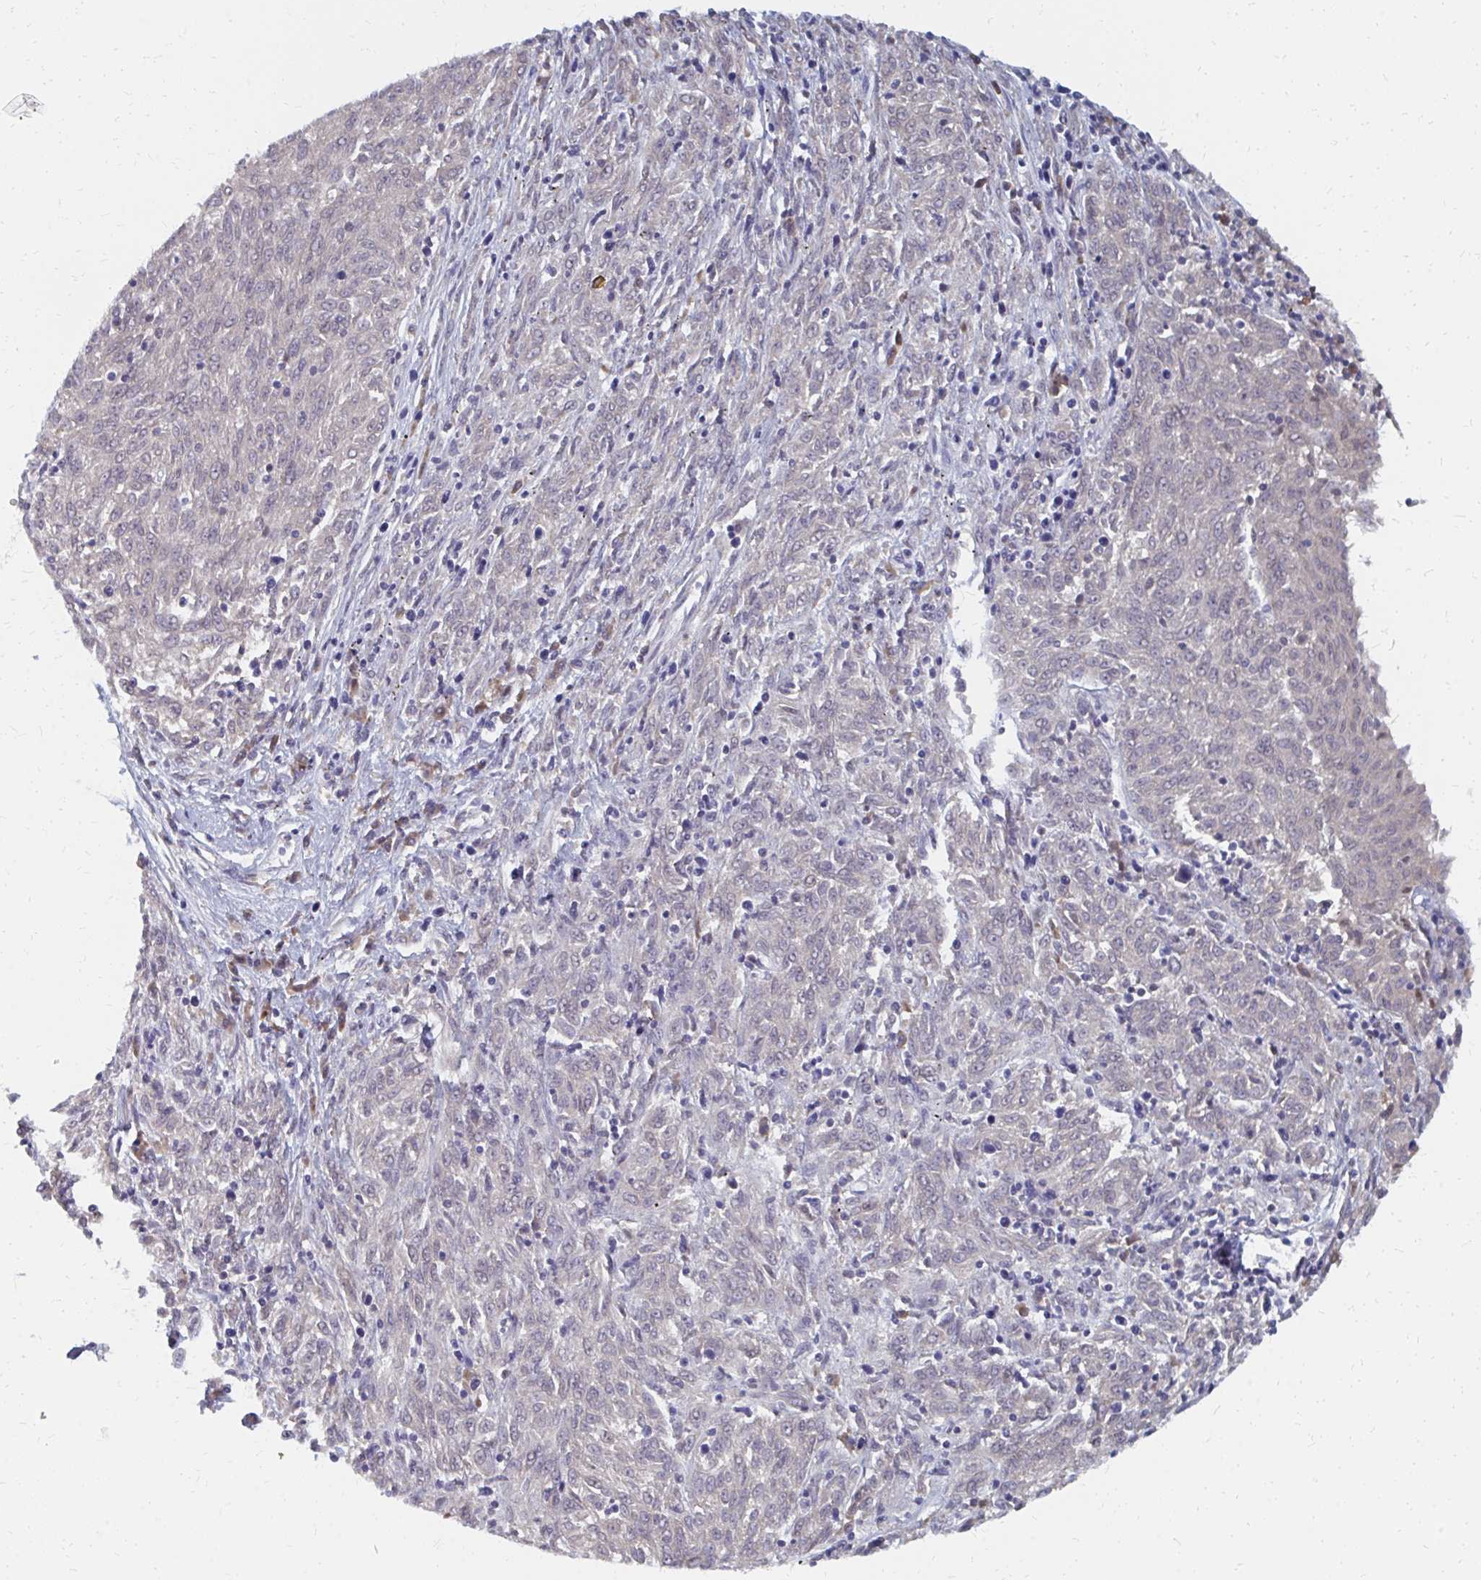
{"staining": {"intensity": "weak", "quantity": "25%-75%", "location": "nuclear"}, "tissue": "melanoma", "cell_type": "Tumor cells", "image_type": "cancer", "snomed": [{"axis": "morphology", "description": "Malignant melanoma, NOS"}, {"axis": "topography", "description": "Skin"}], "caption": "The photomicrograph displays a brown stain indicating the presence of a protein in the nuclear of tumor cells in malignant melanoma.", "gene": "PLK3", "patient": {"sex": "female", "age": 72}}